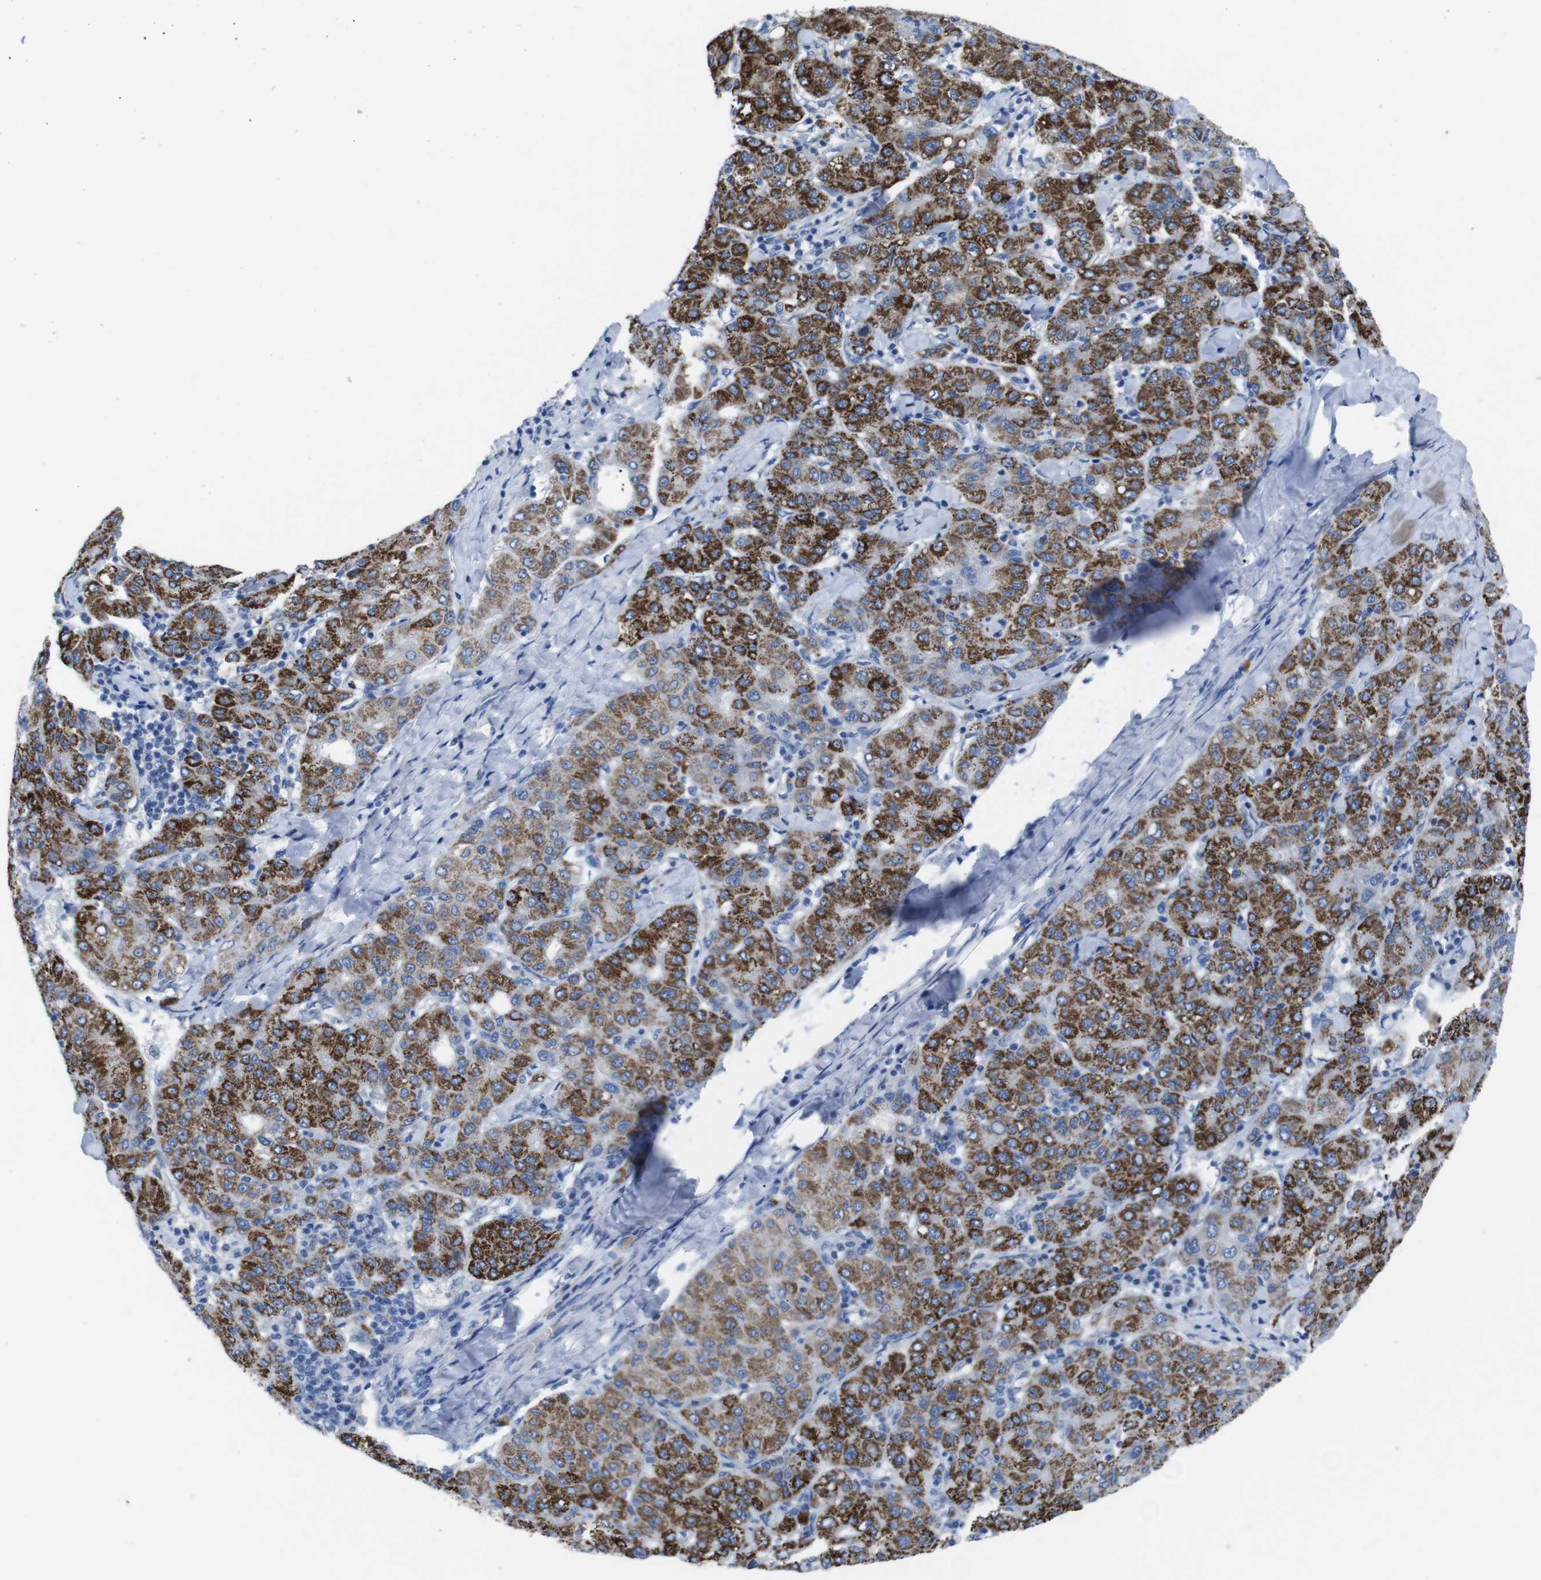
{"staining": {"intensity": "strong", "quantity": ">75%", "location": "cytoplasmic/membranous"}, "tissue": "liver cancer", "cell_type": "Tumor cells", "image_type": "cancer", "snomed": [{"axis": "morphology", "description": "Carcinoma, Hepatocellular, NOS"}, {"axis": "topography", "description": "Liver"}], "caption": "A photomicrograph of human hepatocellular carcinoma (liver) stained for a protein reveals strong cytoplasmic/membranous brown staining in tumor cells. The staining was performed using DAB (3,3'-diaminobenzidine) to visualize the protein expression in brown, while the nuclei were stained in blue with hematoxylin (Magnification: 20x).", "gene": "GJB2", "patient": {"sex": "male", "age": 65}}